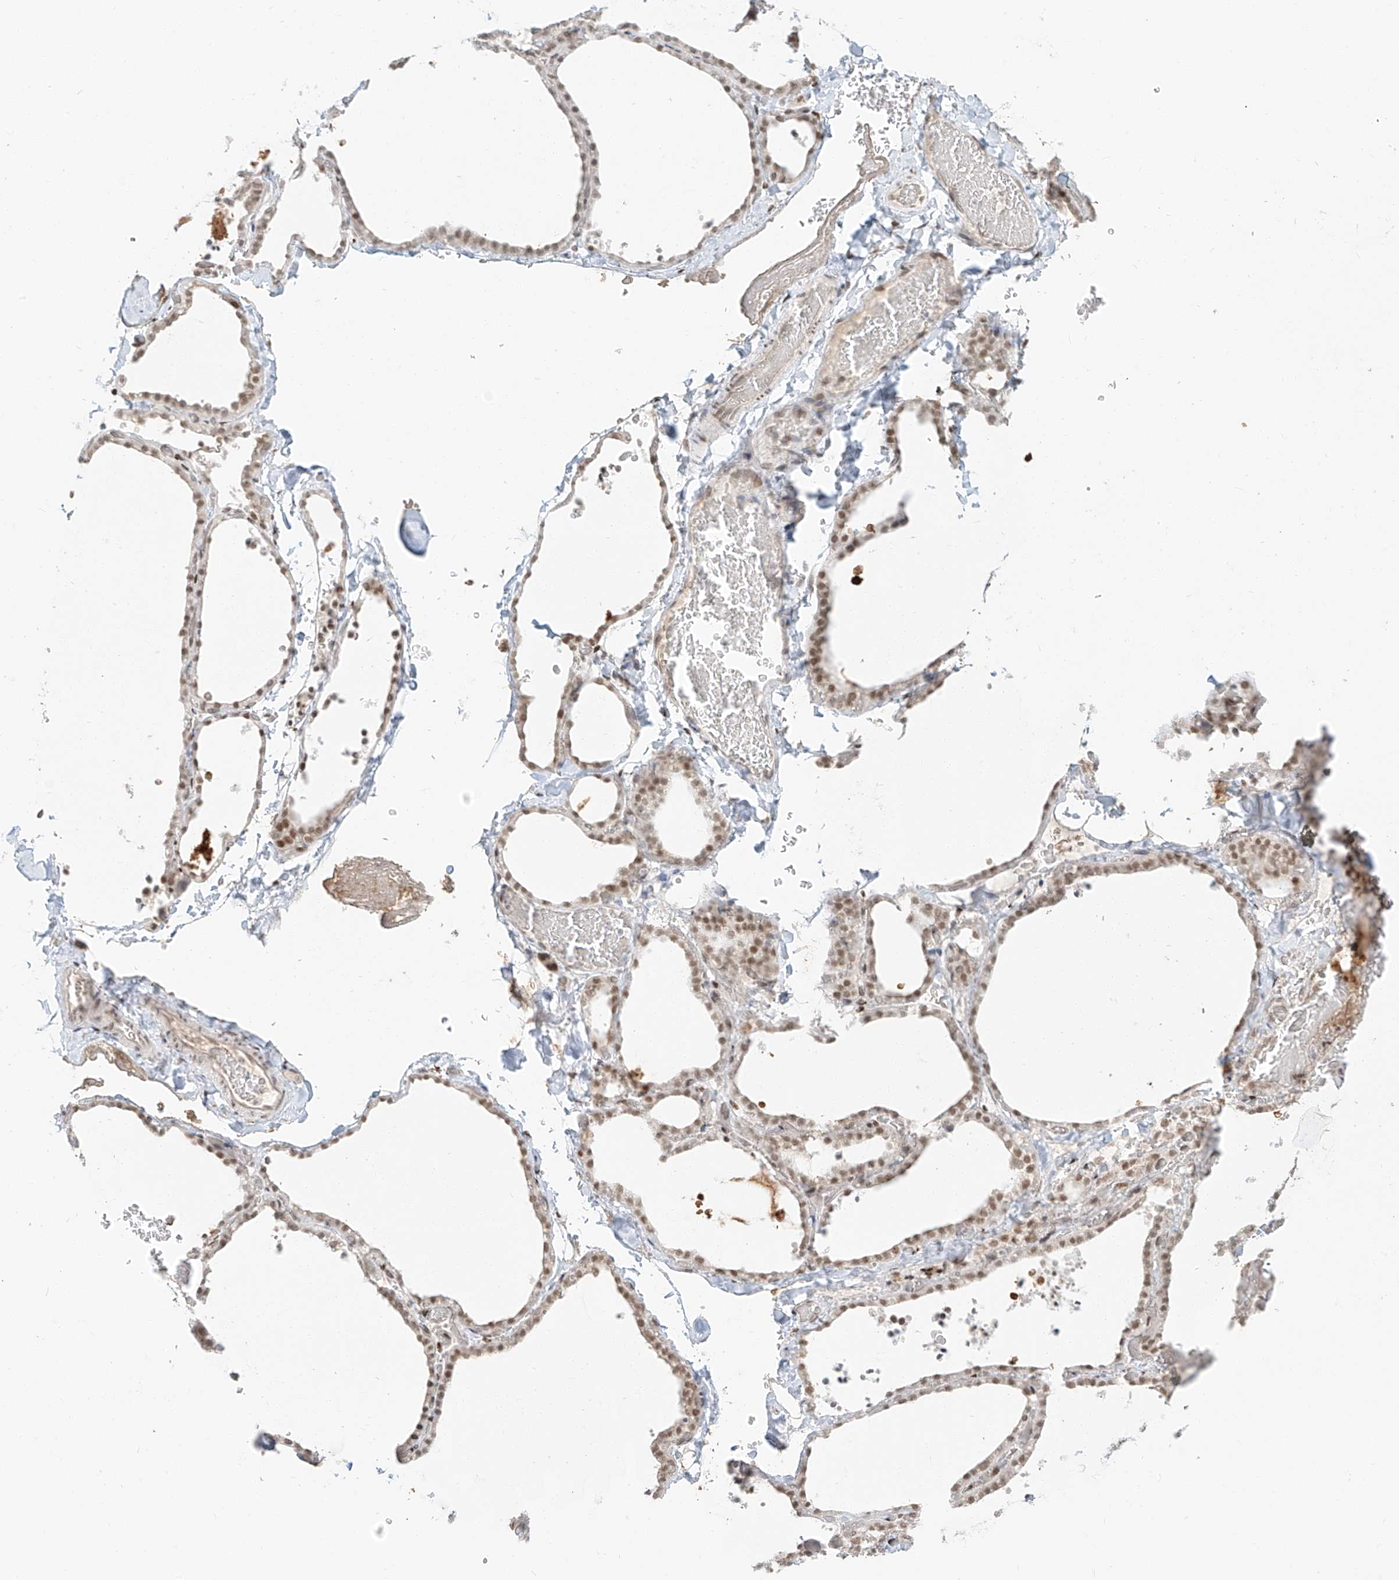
{"staining": {"intensity": "moderate", "quantity": ">75%", "location": "nuclear"}, "tissue": "thyroid gland", "cell_type": "Glandular cells", "image_type": "normal", "snomed": [{"axis": "morphology", "description": "Normal tissue, NOS"}, {"axis": "topography", "description": "Thyroid gland"}], "caption": "Brown immunohistochemical staining in benign human thyroid gland shows moderate nuclear staining in about >75% of glandular cells. Ihc stains the protein in brown and the nuclei are stained blue.", "gene": "ZNF774", "patient": {"sex": "female", "age": 22}}